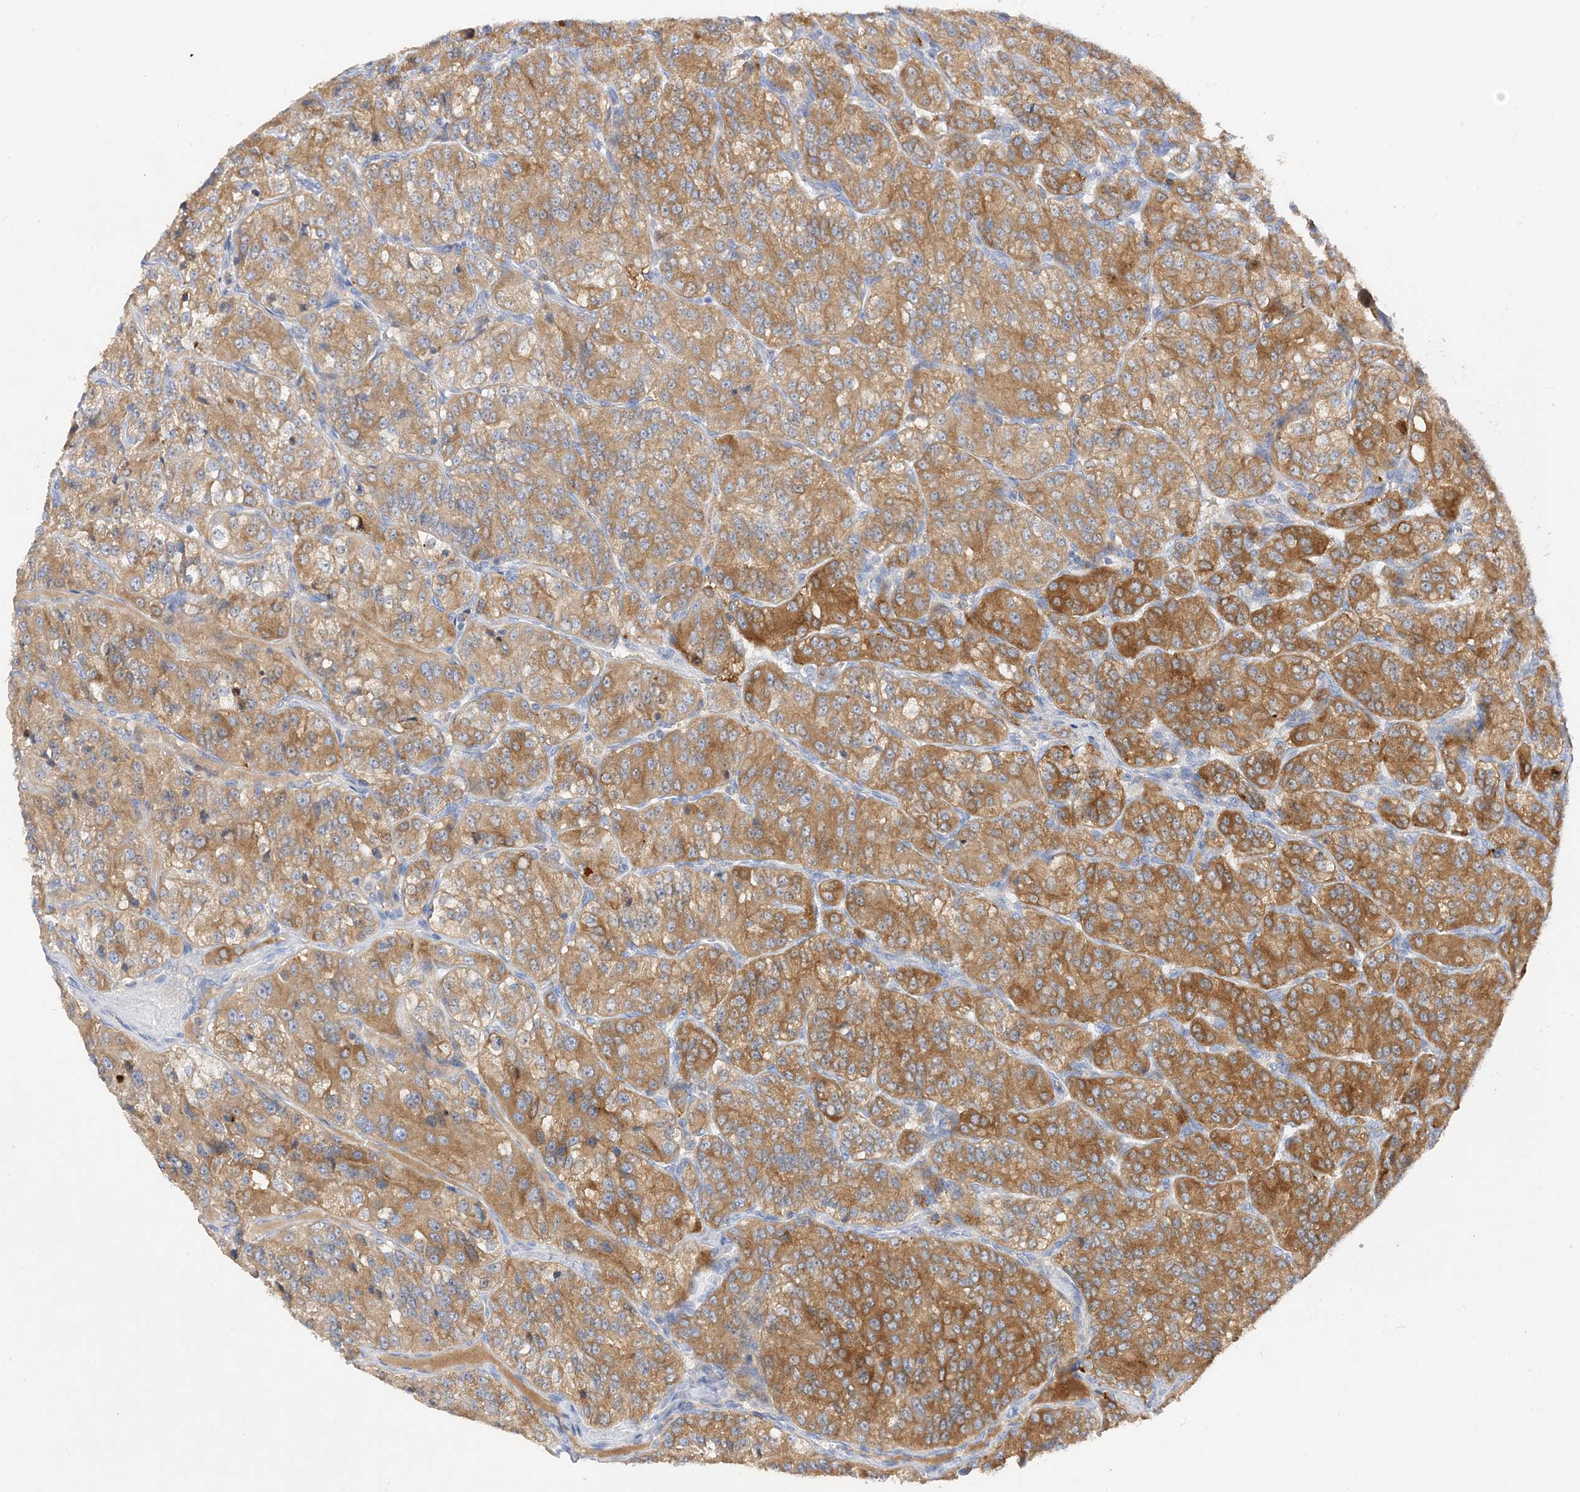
{"staining": {"intensity": "moderate", "quantity": ">75%", "location": "cytoplasmic/membranous"}, "tissue": "renal cancer", "cell_type": "Tumor cells", "image_type": "cancer", "snomed": [{"axis": "morphology", "description": "Adenocarcinoma, NOS"}, {"axis": "topography", "description": "Kidney"}], "caption": "Renal cancer (adenocarcinoma) stained with a brown dye exhibits moderate cytoplasmic/membranous positive expression in approximately >75% of tumor cells.", "gene": "ARV1", "patient": {"sex": "female", "age": 63}}